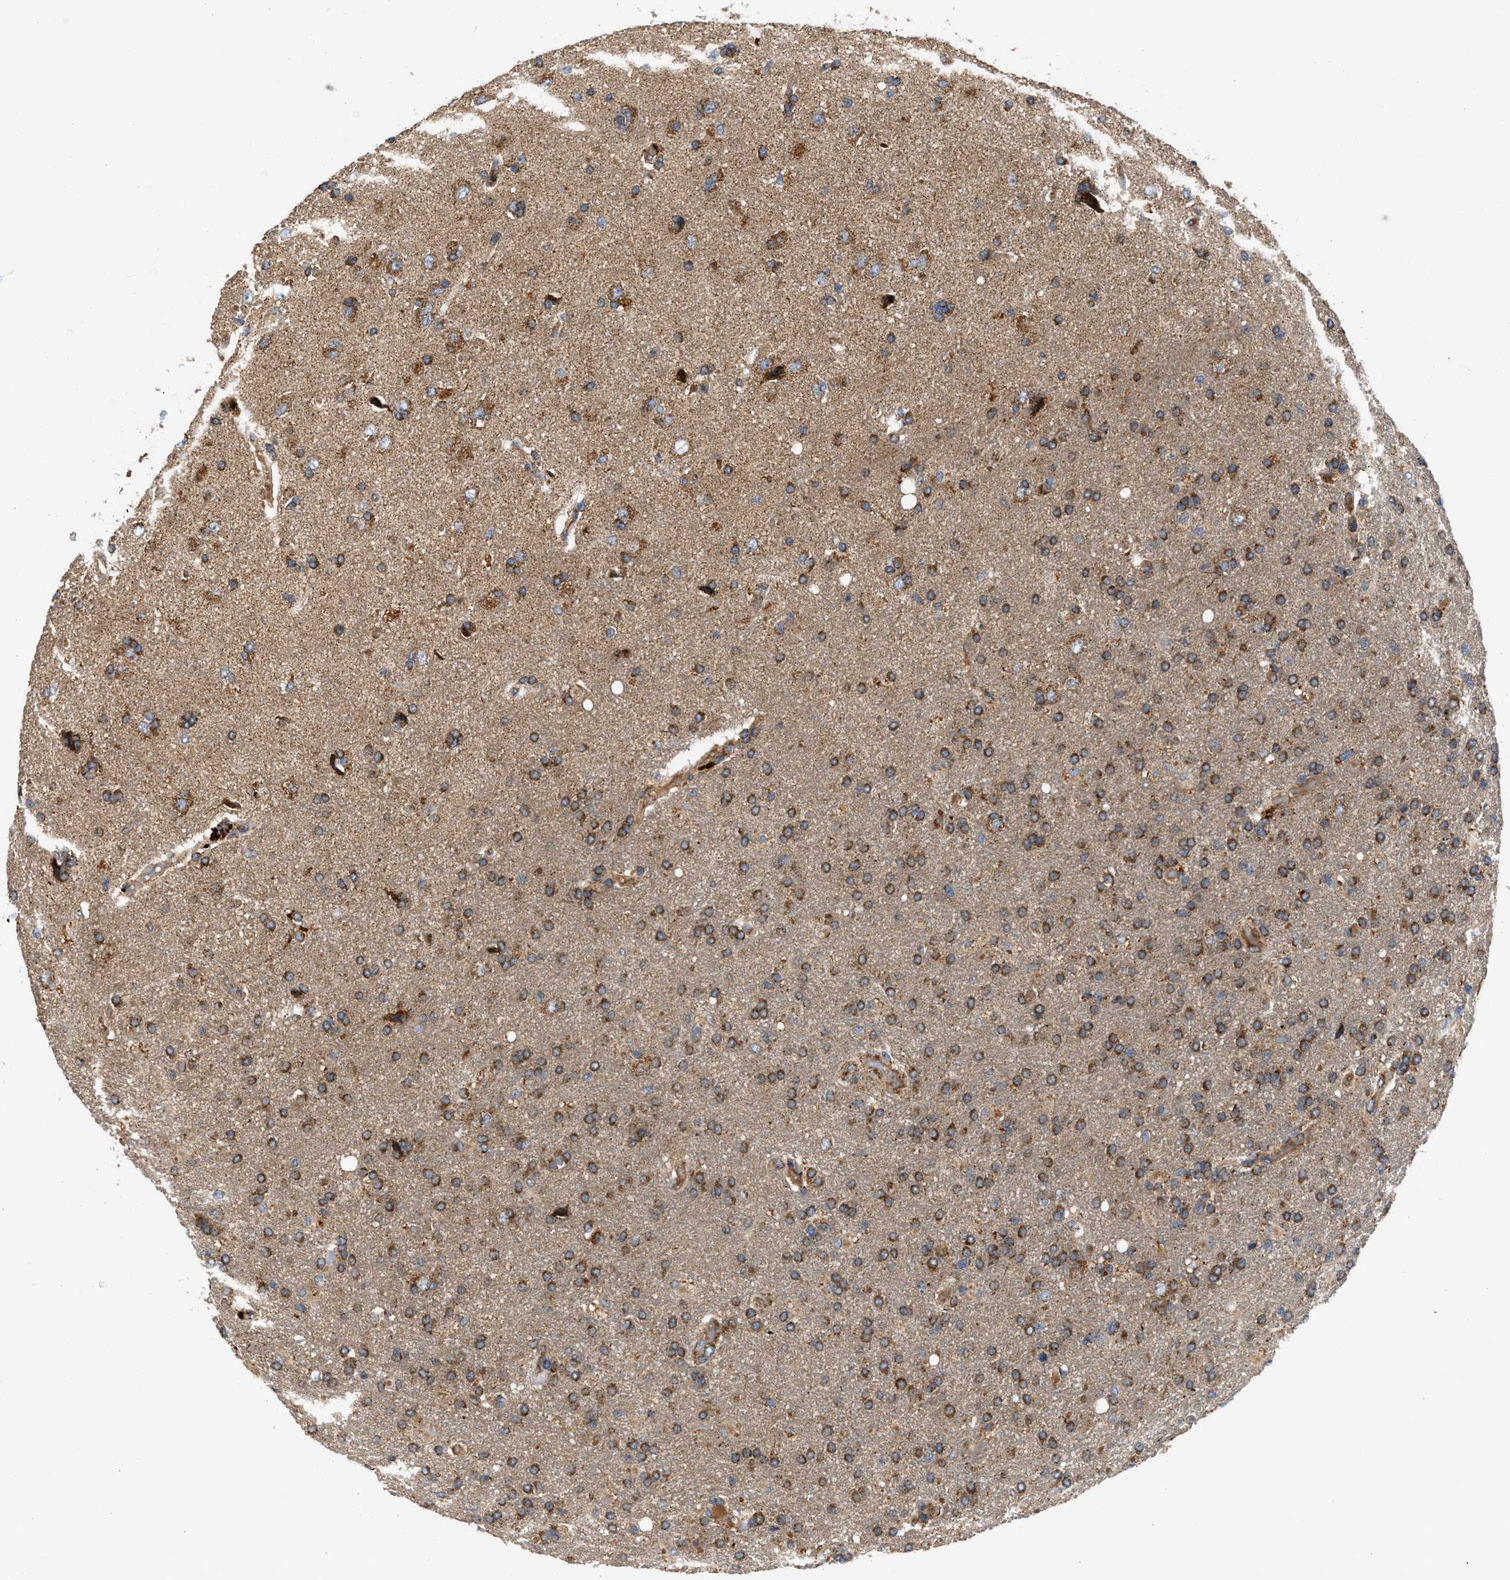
{"staining": {"intensity": "moderate", "quantity": ">75%", "location": "cytoplasmic/membranous"}, "tissue": "glioma", "cell_type": "Tumor cells", "image_type": "cancer", "snomed": [{"axis": "morphology", "description": "Glioma, malignant, High grade"}, {"axis": "topography", "description": "Brain"}], "caption": "This histopathology image reveals immunohistochemistry staining of high-grade glioma (malignant), with medium moderate cytoplasmic/membranous positivity in about >75% of tumor cells.", "gene": "TACO1", "patient": {"sex": "male", "age": 72}}